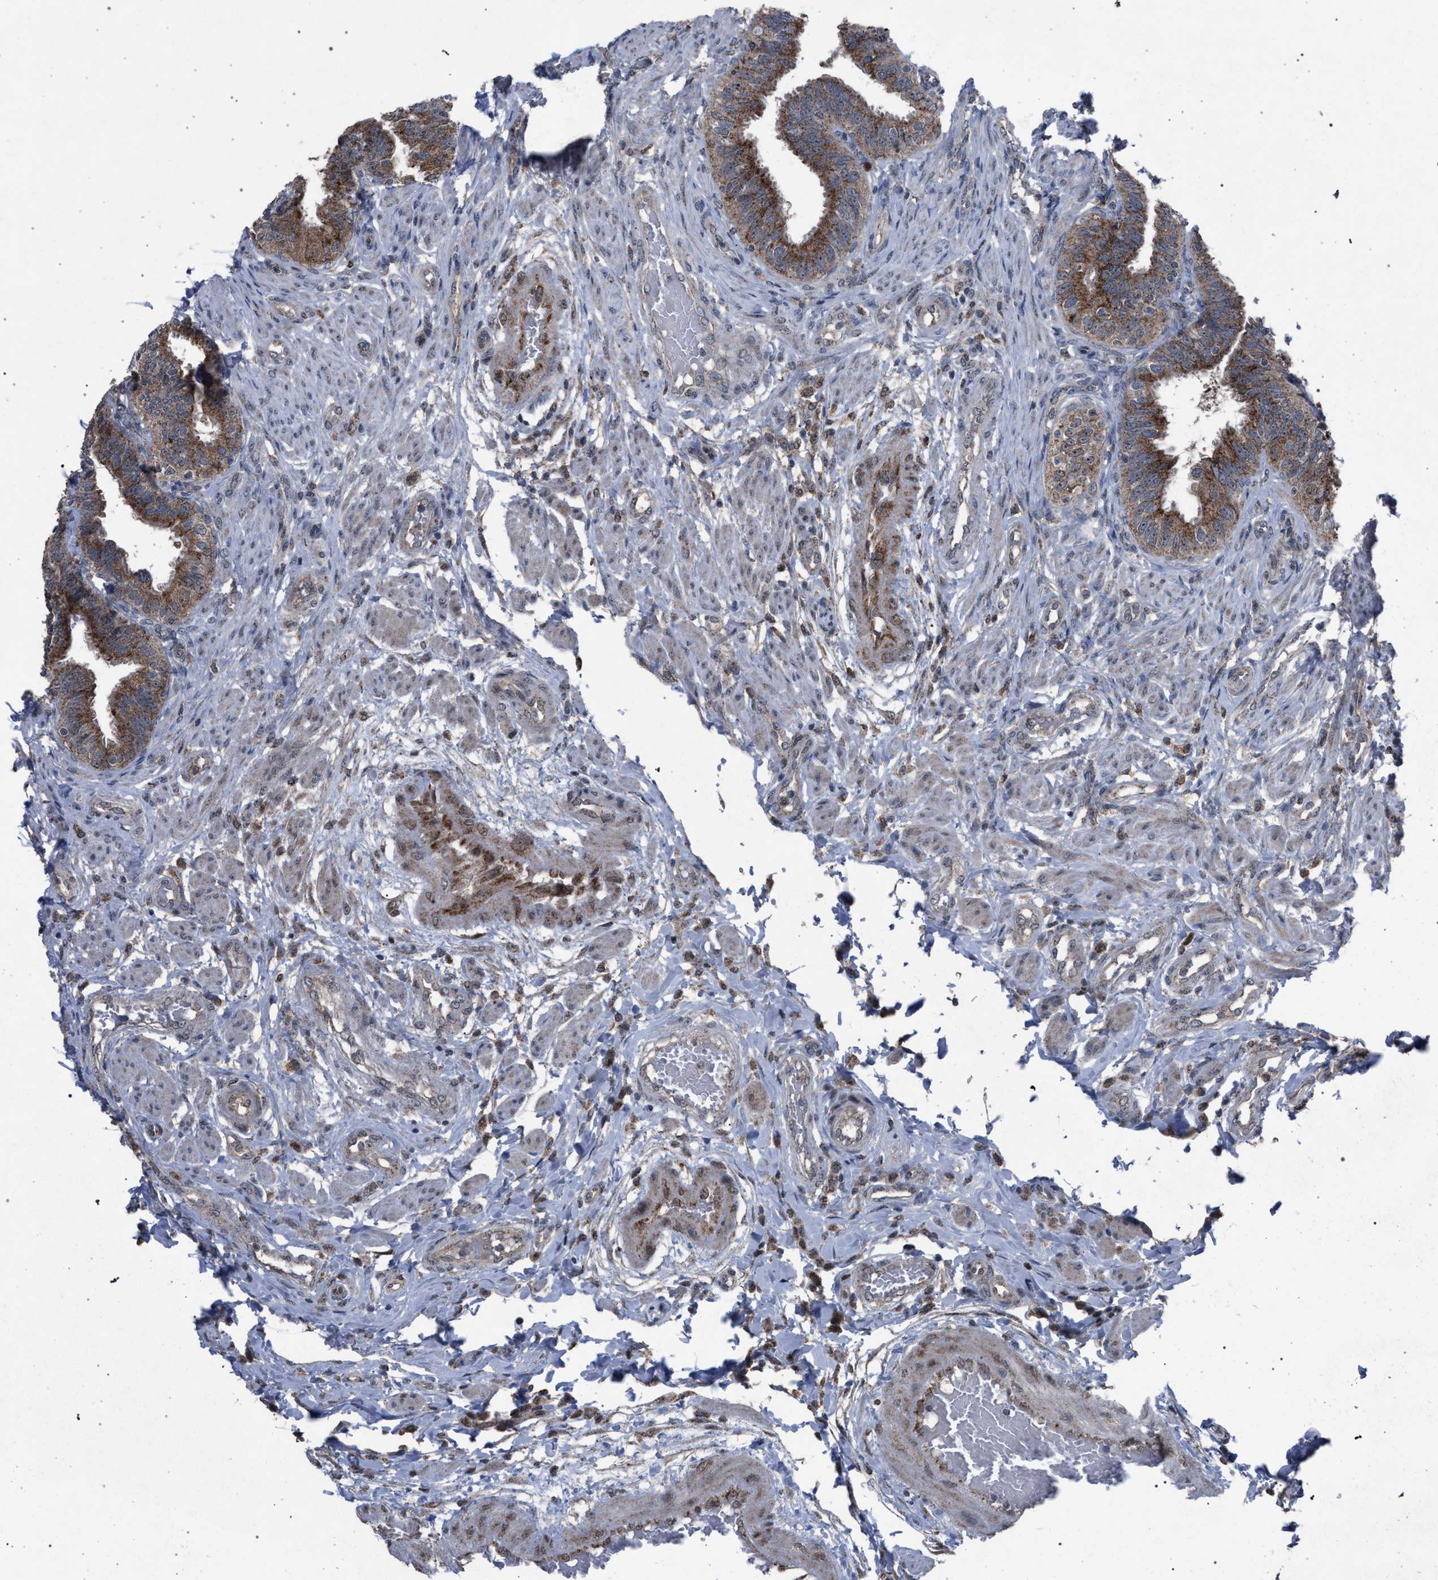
{"staining": {"intensity": "moderate", "quantity": ">75%", "location": "cytoplasmic/membranous"}, "tissue": "fallopian tube", "cell_type": "Glandular cells", "image_type": "normal", "snomed": [{"axis": "morphology", "description": "Normal tissue, NOS"}, {"axis": "topography", "description": "Fallopian tube"}, {"axis": "topography", "description": "Placenta"}], "caption": "Immunohistochemical staining of unremarkable human fallopian tube demonstrates medium levels of moderate cytoplasmic/membranous positivity in about >75% of glandular cells.", "gene": "HSD17B4", "patient": {"sex": "female", "age": 34}}